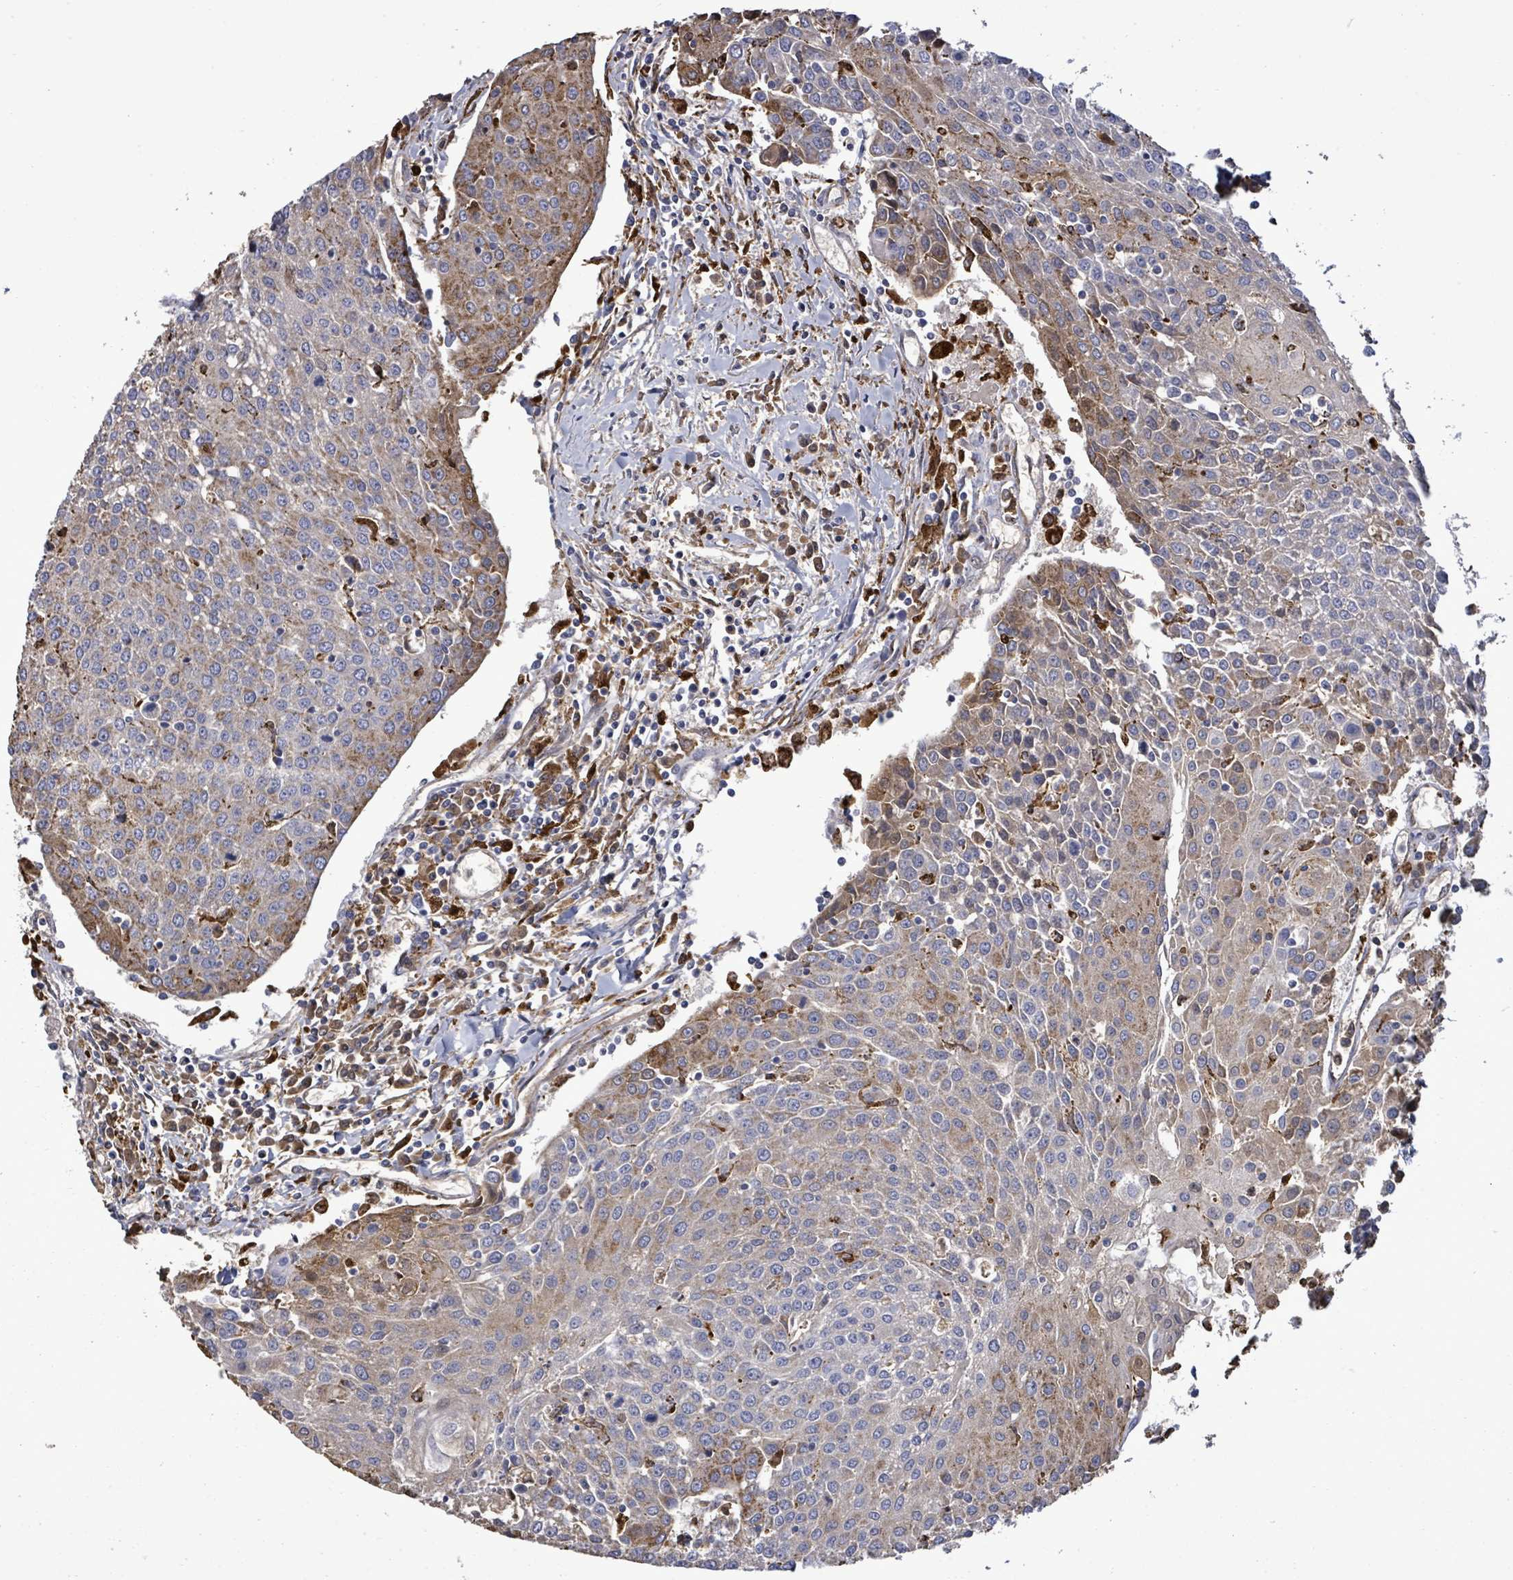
{"staining": {"intensity": "moderate", "quantity": "<25%", "location": "cytoplasmic/membranous"}, "tissue": "urothelial cancer", "cell_type": "Tumor cells", "image_type": "cancer", "snomed": [{"axis": "morphology", "description": "Urothelial carcinoma, High grade"}, {"axis": "topography", "description": "Urinary bladder"}], "caption": "Human urothelial cancer stained for a protein (brown) displays moderate cytoplasmic/membranous positive positivity in approximately <25% of tumor cells.", "gene": "MTMR12", "patient": {"sex": "female", "age": 85}}